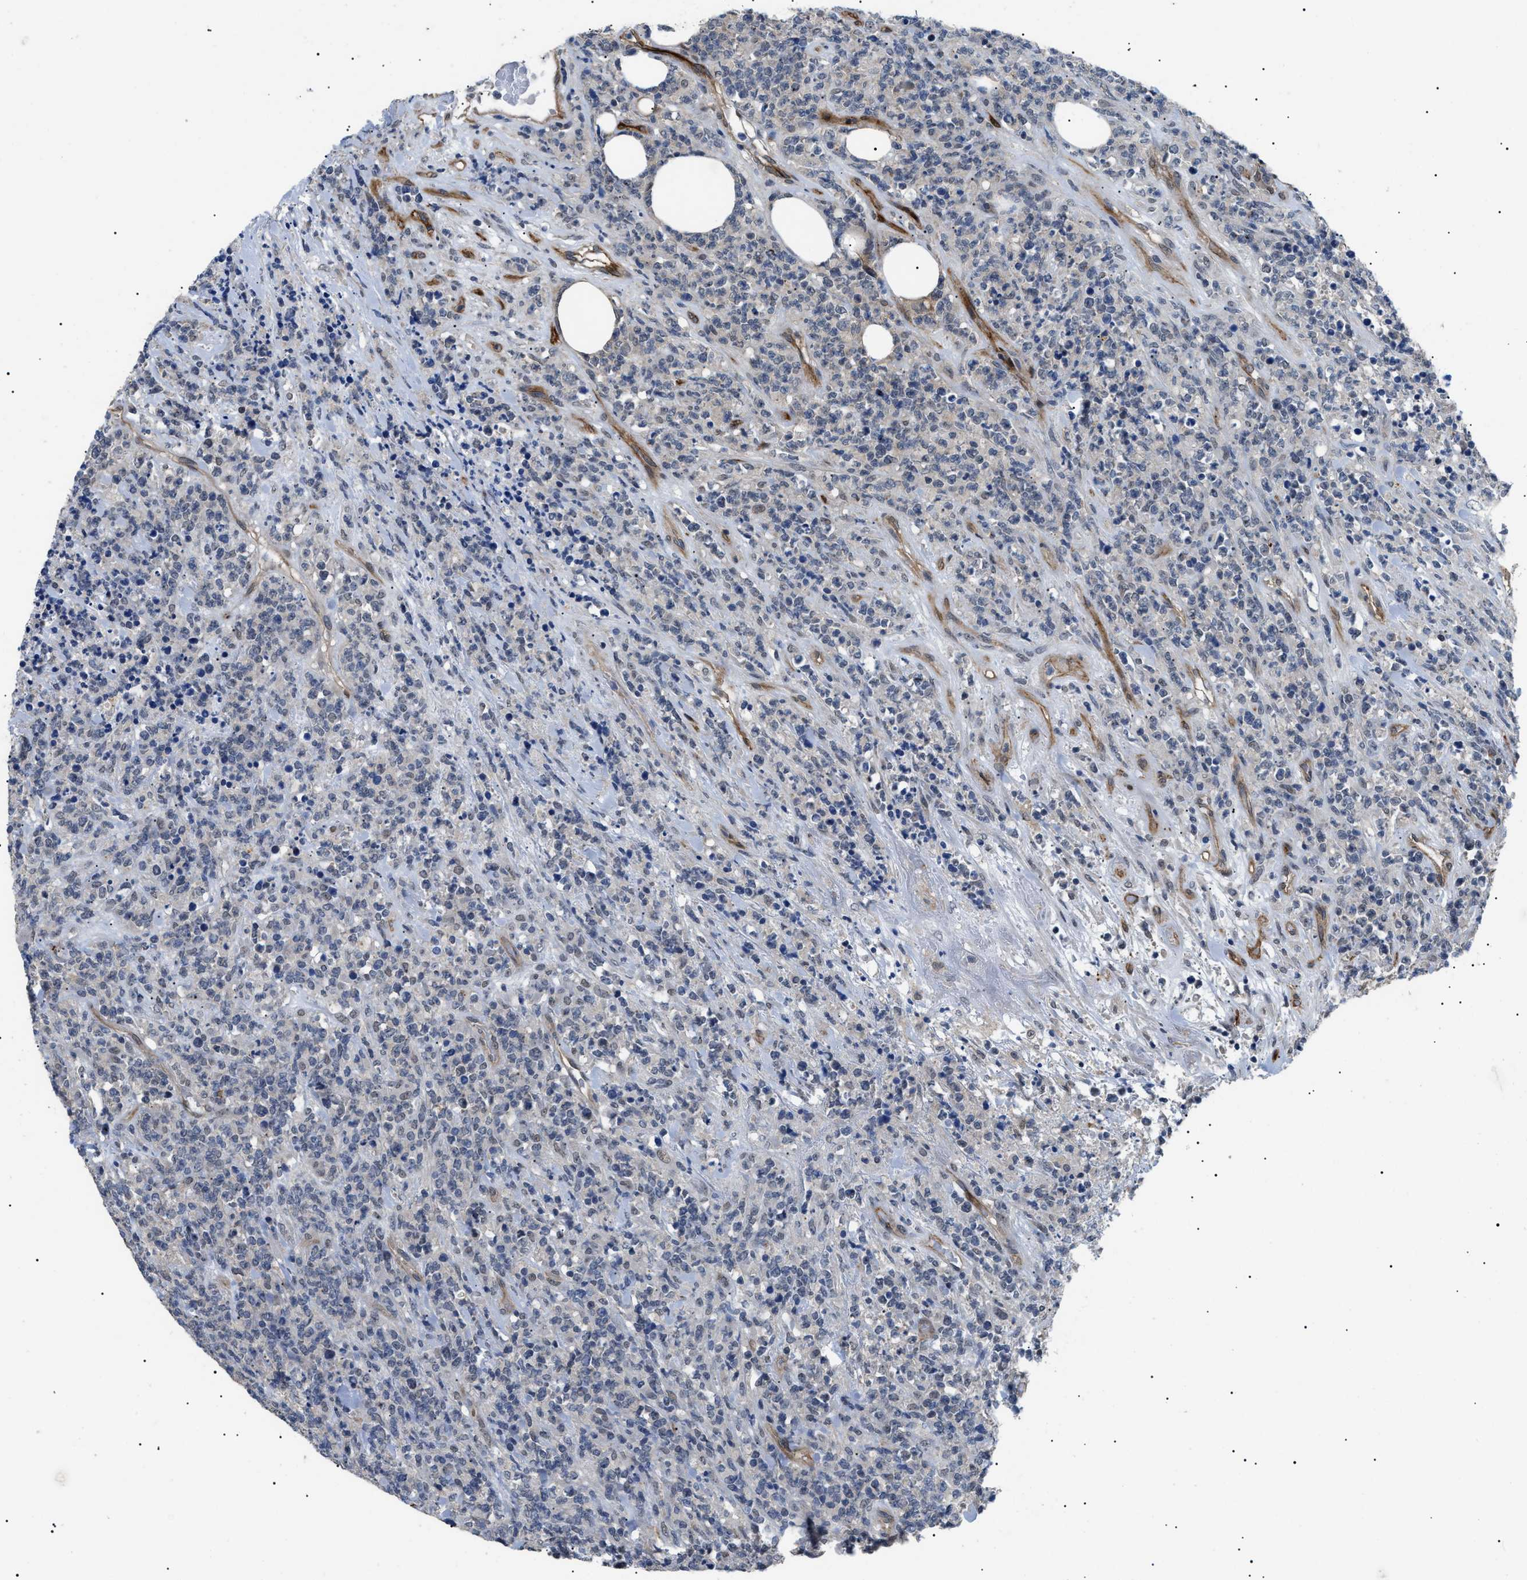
{"staining": {"intensity": "negative", "quantity": "none", "location": "none"}, "tissue": "lymphoma", "cell_type": "Tumor cells", "image_type": "cancer", "snomed": [{"axis": "morphology", "description": "Malignant lymphoma, non-Hodgkin's type, High grade"}, {"axis": "topography", "description": "Soft tissue"}], "caption": "Immunohistochemical staining of lymphoma shows no significant expression in tumor cells.", "gene": "CRCP", "patient": {"sex": "male", "age": 18}}